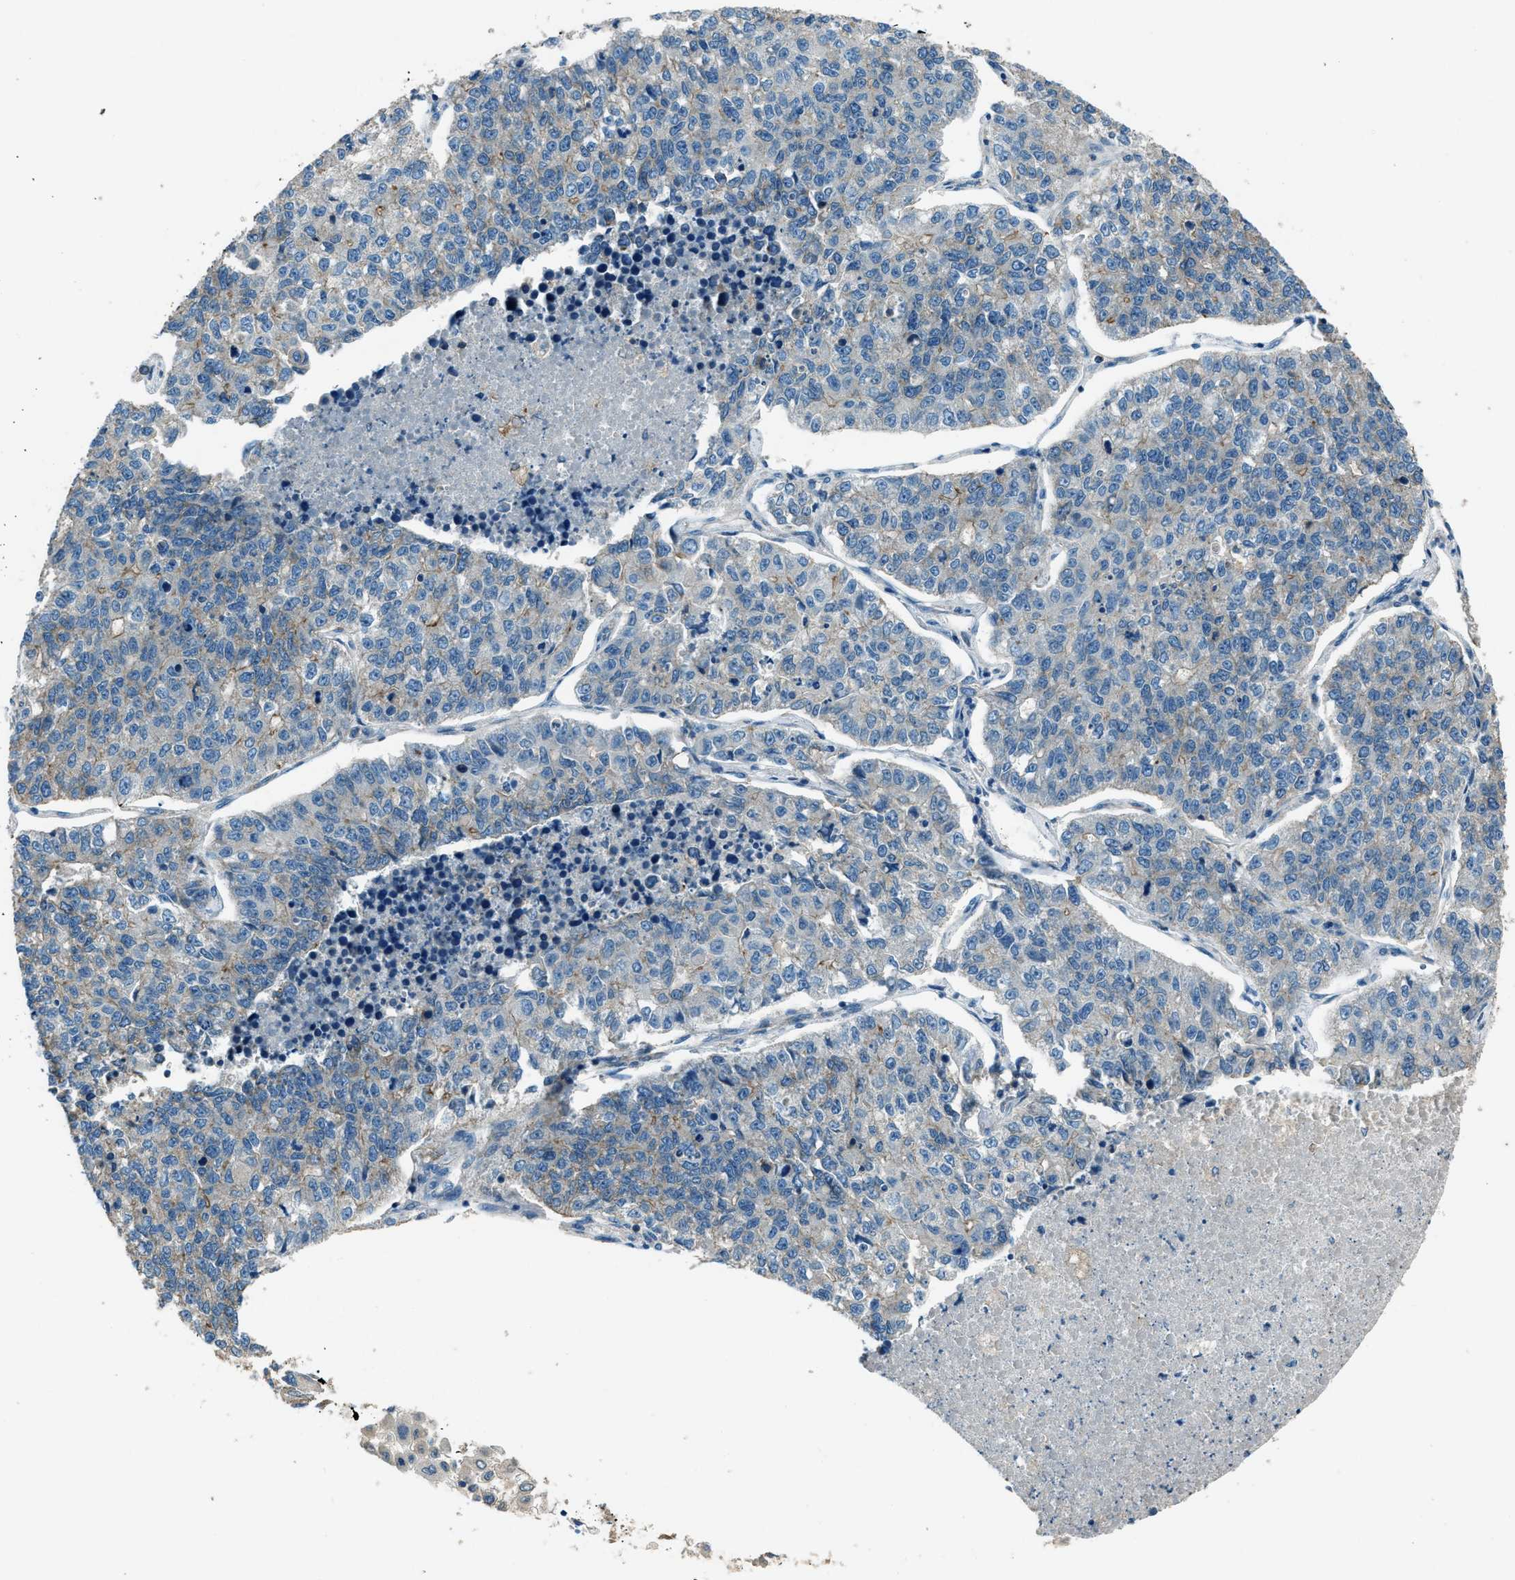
{"staining": {"intensity": "moderate", "quantity": "25%-75%", "location": "cytoplasmic/membranous"}, "tissue": "lung cancer", "cell_type": "Tumor cells", "image_type": "cancer", "snomed": [{"axis": "morphology", "description": "Adenocarcinoma, NOS"}, {"axis": "topography", "description": "Lung"}], "caption": "Immunohistochemistry (IHC) photomicrograph of human adenocarcinoma (lung) stained for a protein (brown), which displays medium levels of moderate cytoplasmic/membranous positivity in approximately 25%-75% of tumor cells.", "gene": "SVIL", "patient": {"sex": "male", "age": 49}}